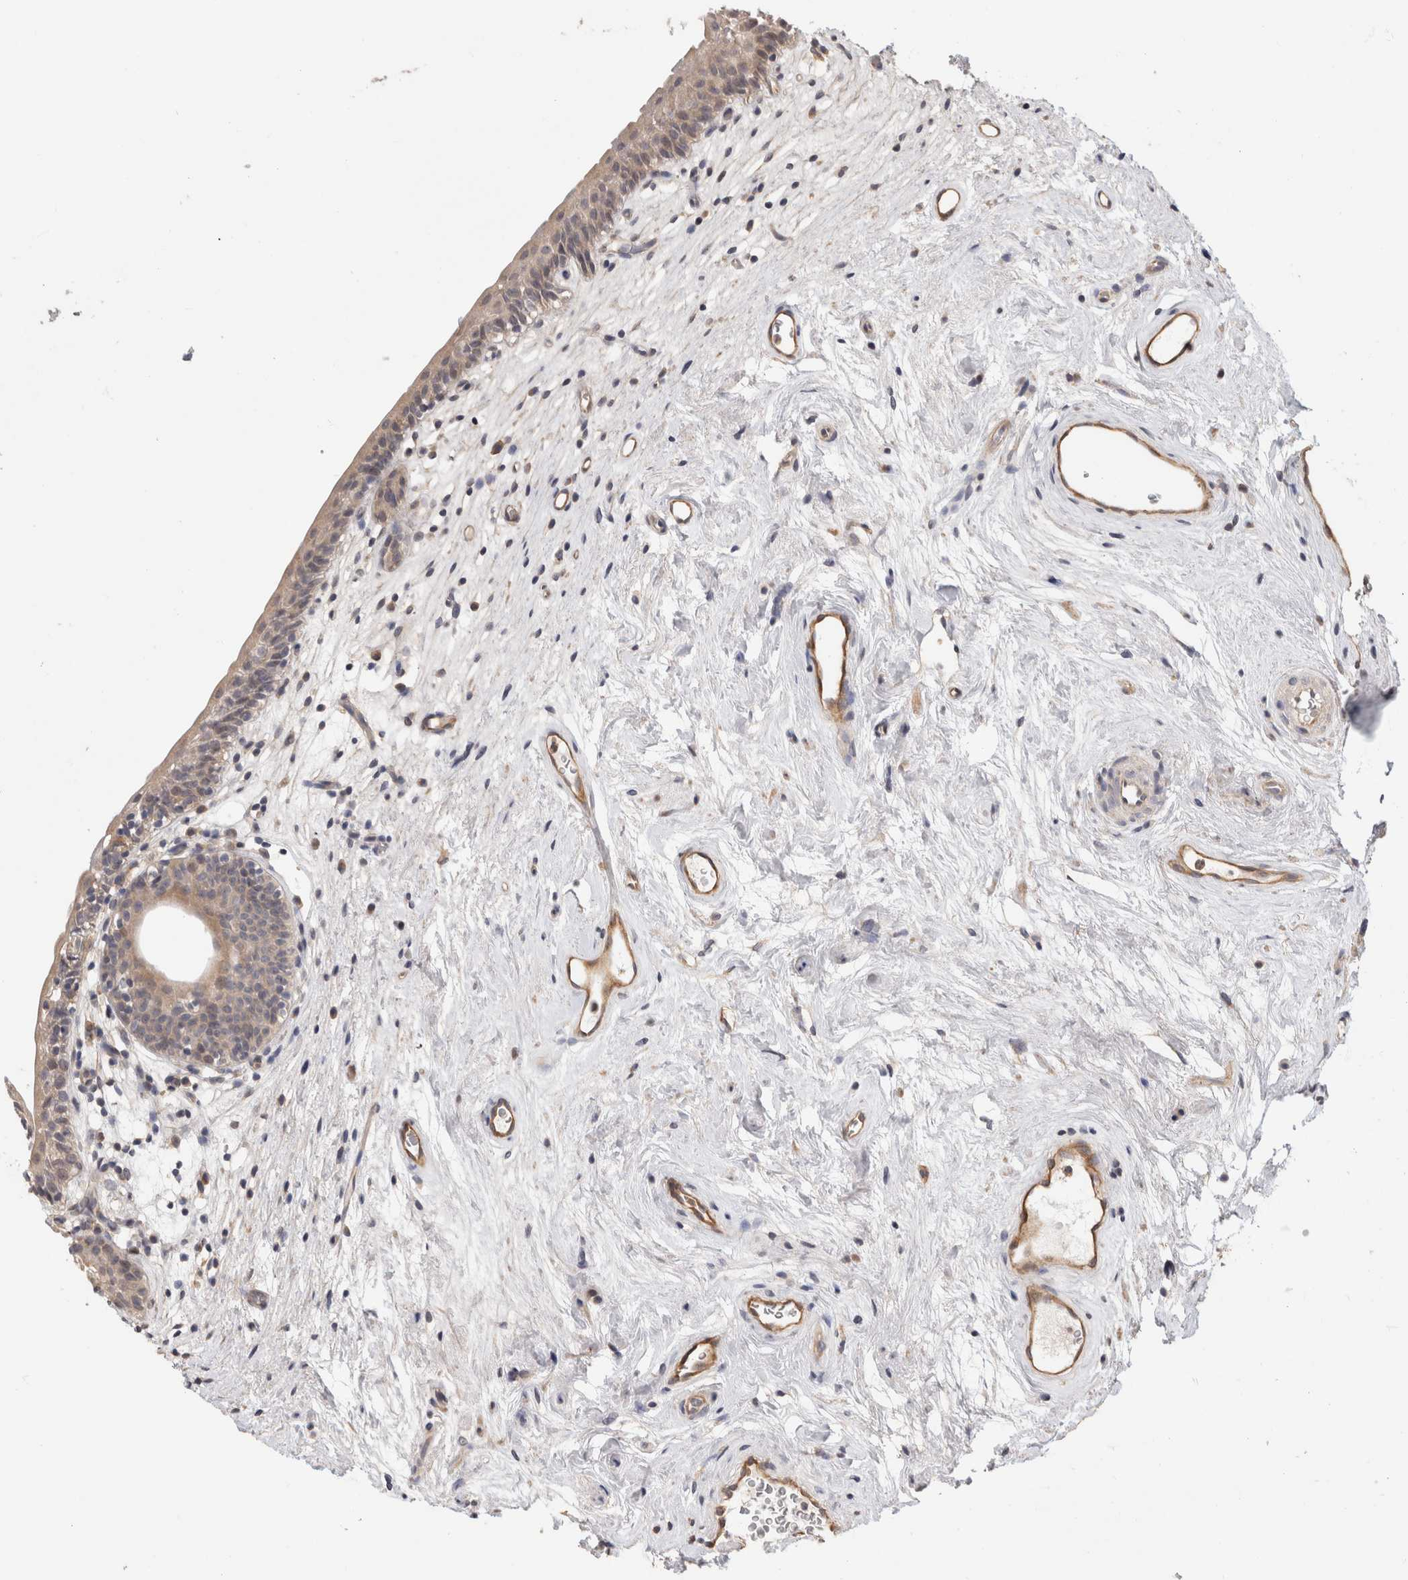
{"staining": {"intensity": "weak", "quantity": "25%-75%", "location": "cytoplasmic/membranous"}, "tissue": "urinary bladder", "cell_type": "Urothelial cells", "image_type": "normal", "snomed": [{"axis": "morphology", "description": "Normal tissue, NOS"}, {"axis": "topography", "description": "Urinary bladder"}], "caption": "This histopathology image reveals IHC staining of unremarkable human urinary bladder, with low weak cytoplasmic/membranous expression in about 25%-75% of urothelial cells.", "gene": "PGM1", "patient": {"sex": "male", "age": 83}}